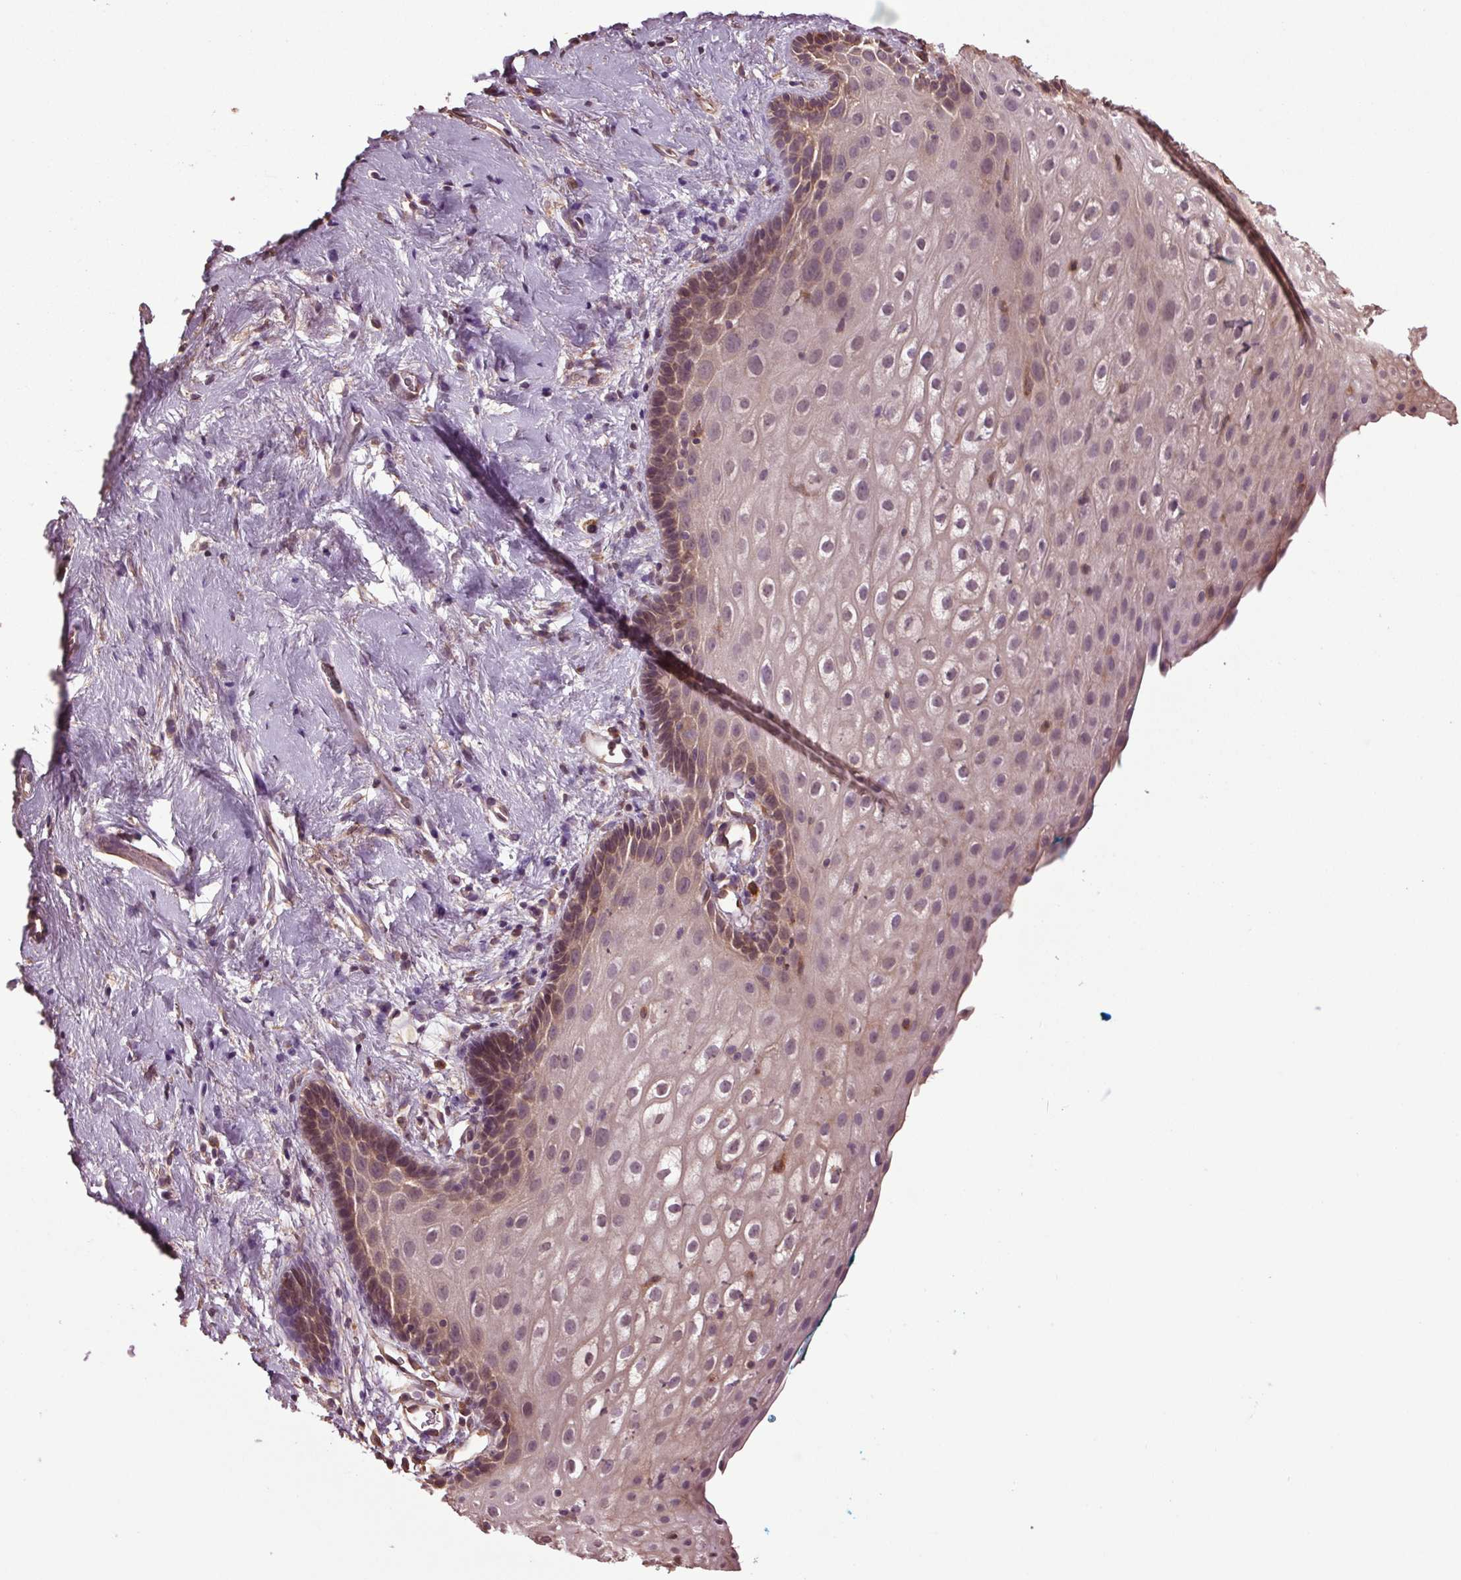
{"staining": {"intensity": "weak", "quantity": "<25%", "location": "cytoplasmic/membranous"}, "tissue": "vagina", "cell_type": "Squamous epithelial cells", "image_type": "normal", "snomed": [{"axis": "morphology", "description": "Normal tissue, NOS"}, {"axis": "morphology", "description": "Adenocarcinoma, NOS"}, {"axis": "topography", "description": "Rectum"}, {"axis": "topography", "description": "Vagina"}, {"axis": "topography", "description": "Peripheral nerve tissue"}], "caption": "A high-resolution image shows IHC staining of benign vagina, which exhibits no significant staining in squamous epithelial cells. The staining was performed using DAB to visualize the protein expression in brown, while the nuclei were stained in blue with hematoxylin (Magnification: 20x).", "gene": "RNPEP", "patient": {"sex": "female", "age": 71}}